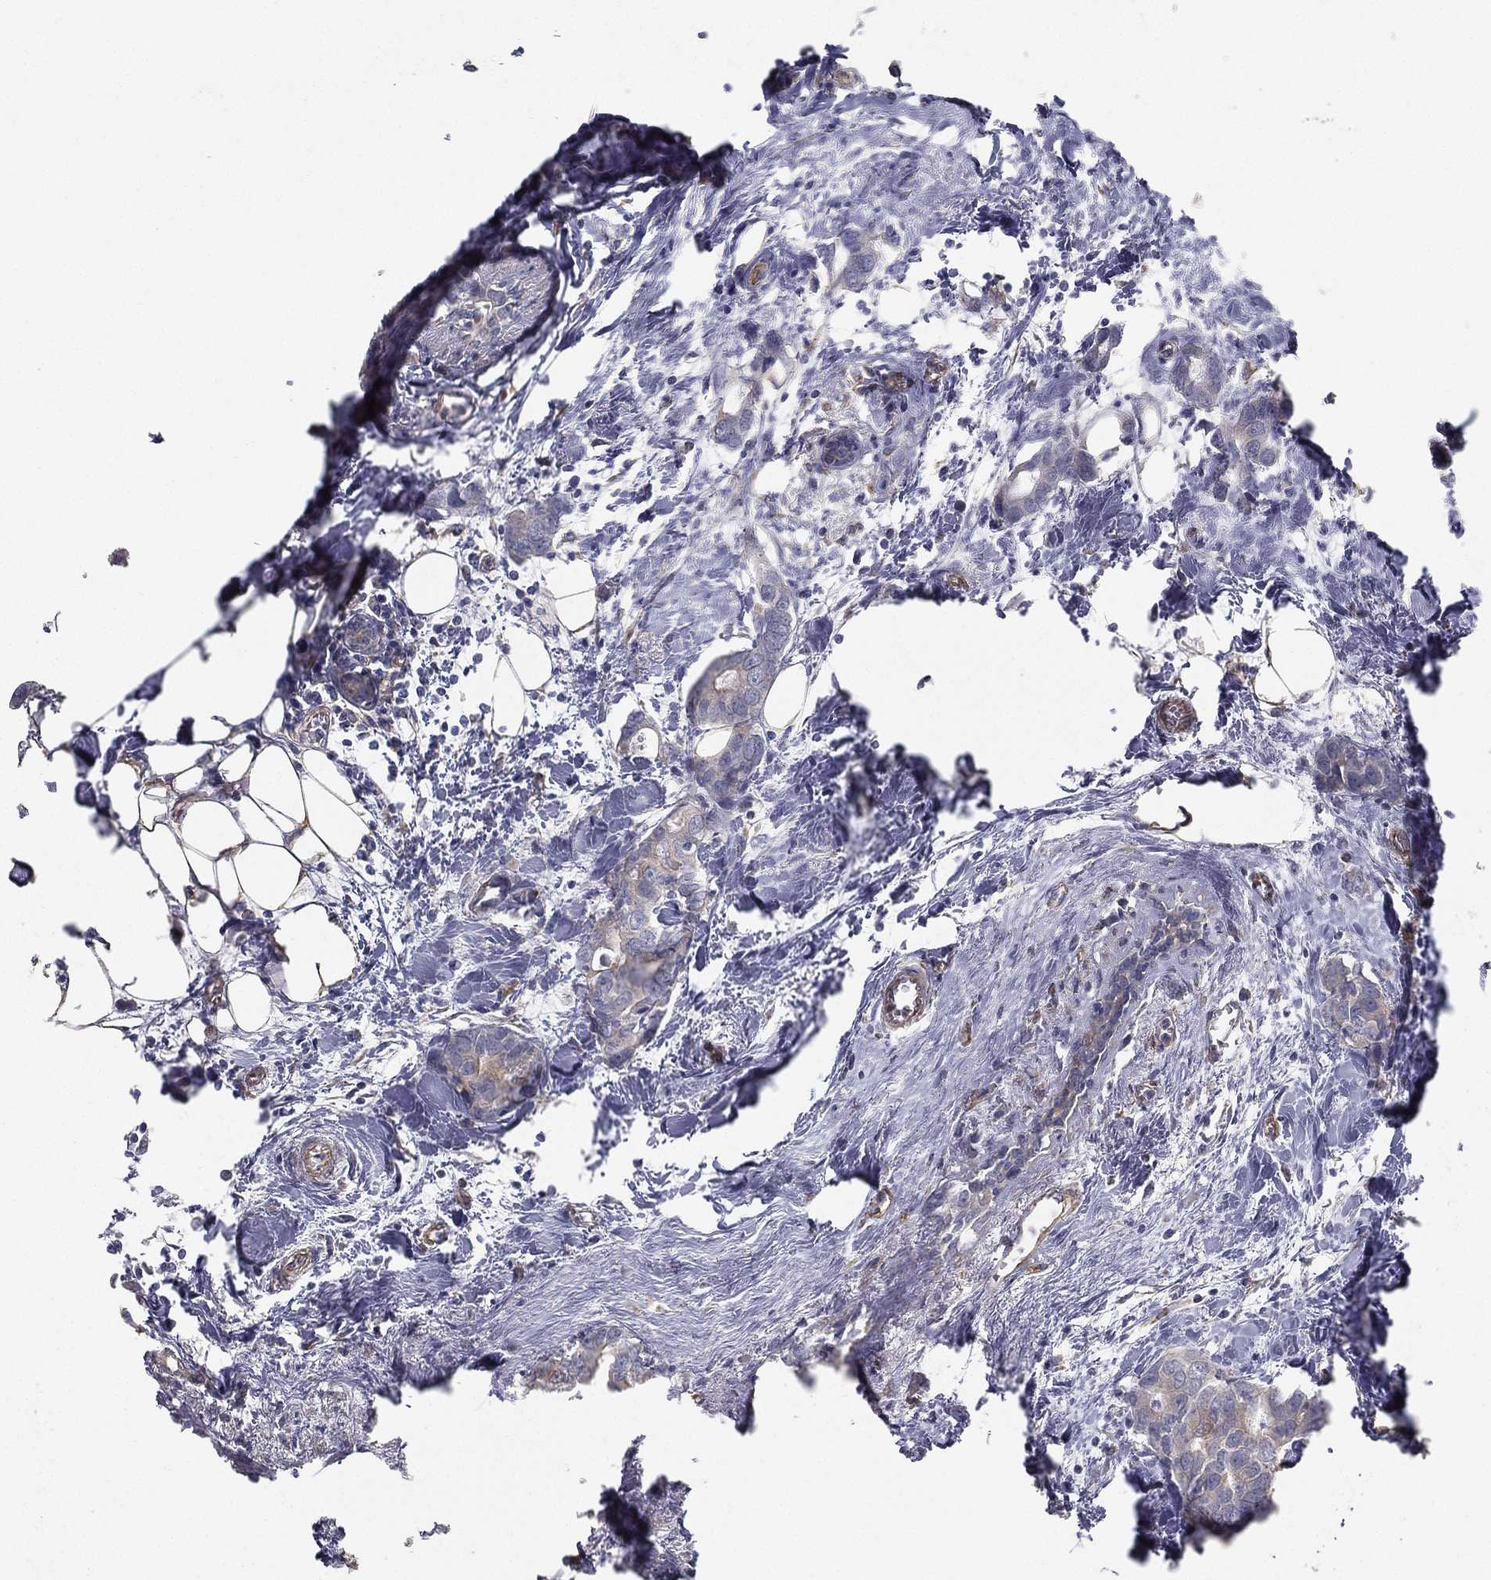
{"staining": {"intensity": "negative", "quantity": "none", "location": "none"}, "tissue": "breast cancer", "cell_type": "Tumor cells", "image_type": "cancer", "snomed": [{"axis": "morphology", "description": "Duct carcinoma"}, {"axis": "topography", "description": "Breast"}], "caption": "Protein analysis of breast intraductal carcinoma shows no significant staining in tumor cells.", "gene": "LRRC56", "patient": {"sex": "female", "age": 83}}